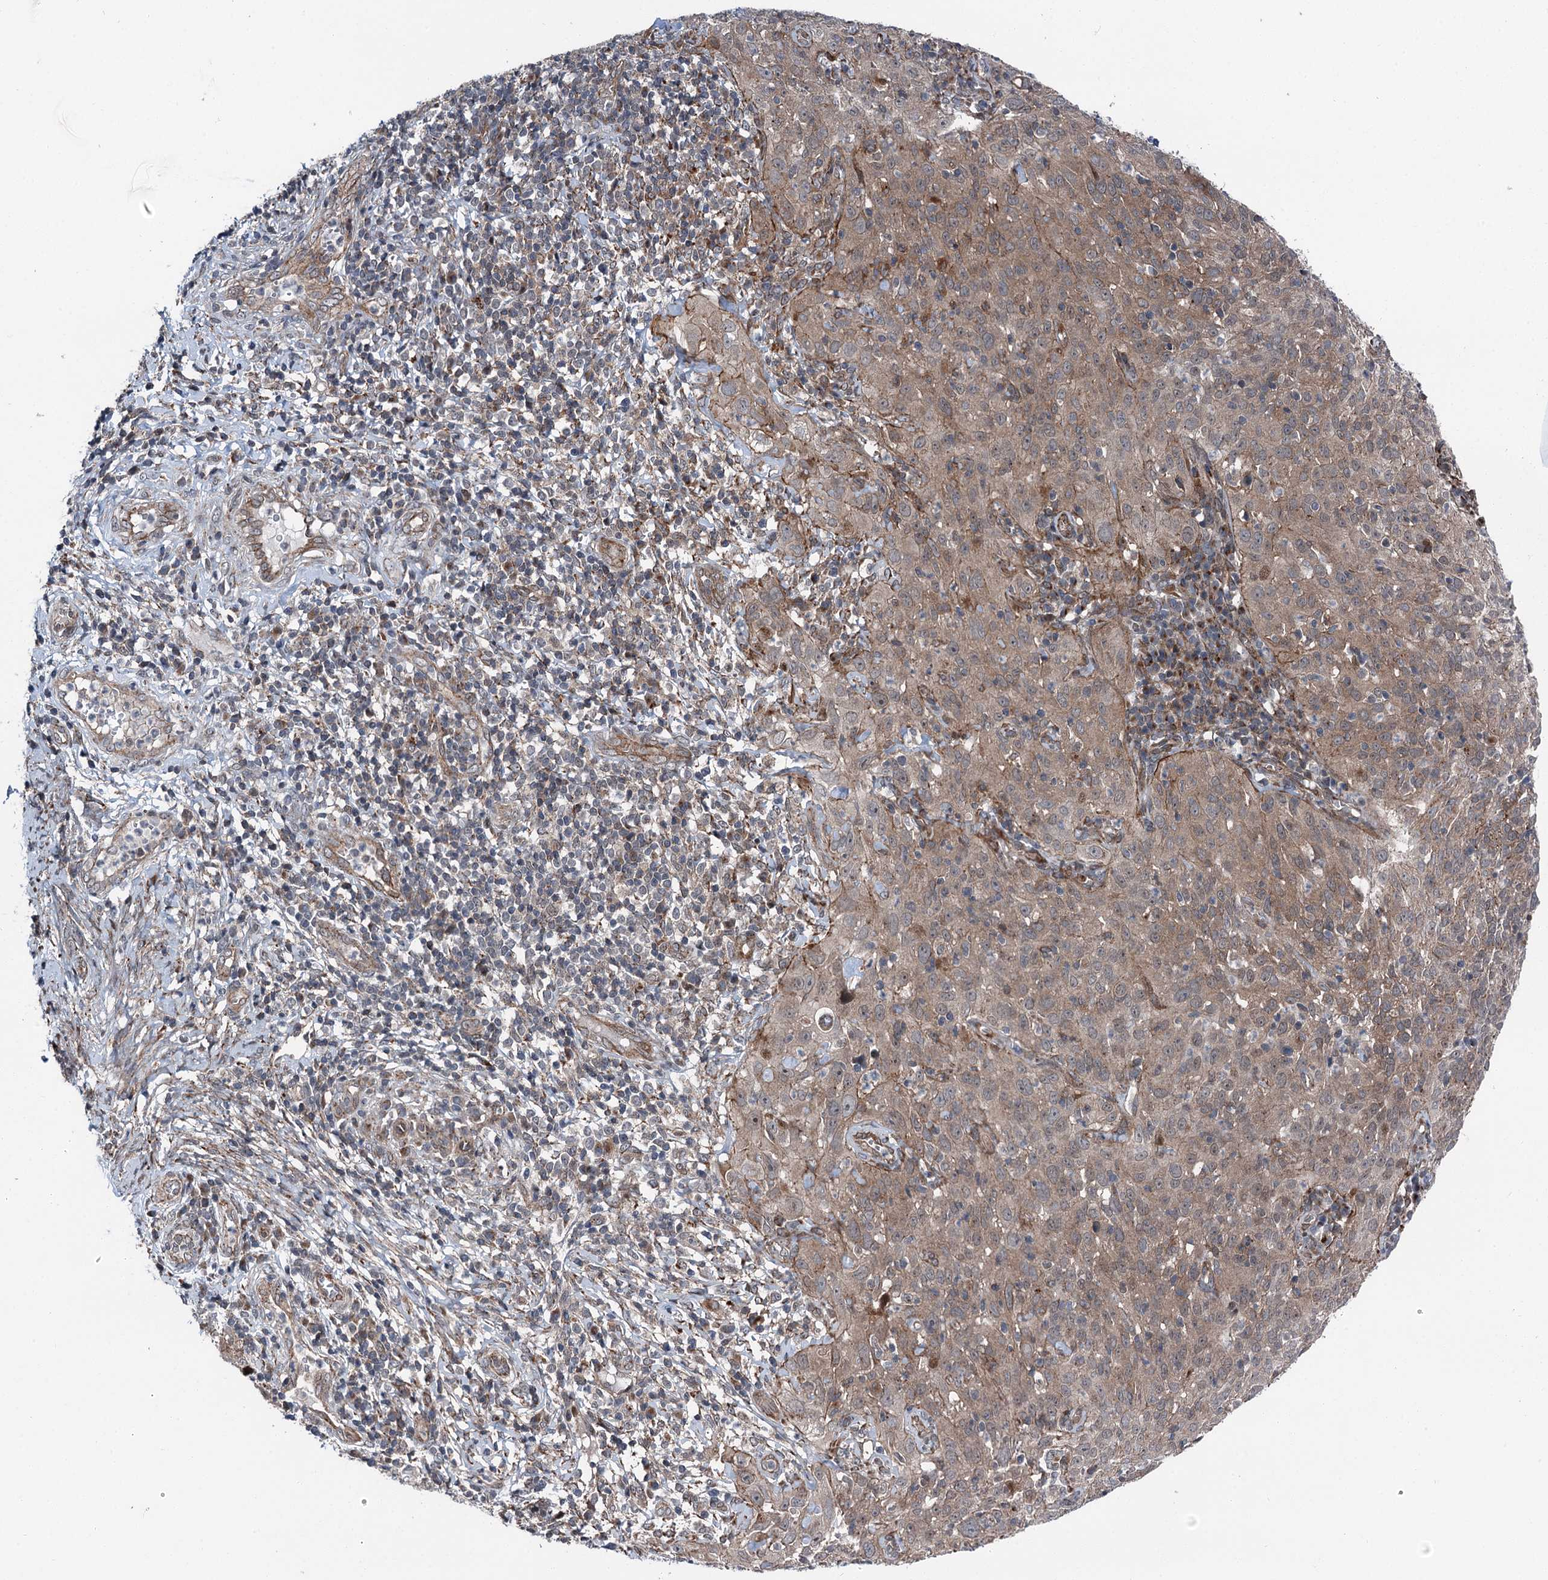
{"staining": {"intensity": "weak", "quantity": ">75%", "location": "cytoplasmic/membranous"}, "tissue": "cervical cancer", "cell_type": "Tumor cells", "image_type": "cancer", "snomed": [{"axis": "morphology", "description": "Squamous cell carcinoma, NOS"}, {"axis": "topography", "description": "Cervix"}], "caption": "Immunohistochemical staining of human cervical cancer (squamous cell carcinoma) displays weak cytoplasmic/membranous protein expression in approximately >75% of tumor cells. Immunohistochemistry stains the protein of interest in brown and the nuclei are stained blue.", "gene": "POLR1D", "patient": {"sex": "female", "age": 31}}